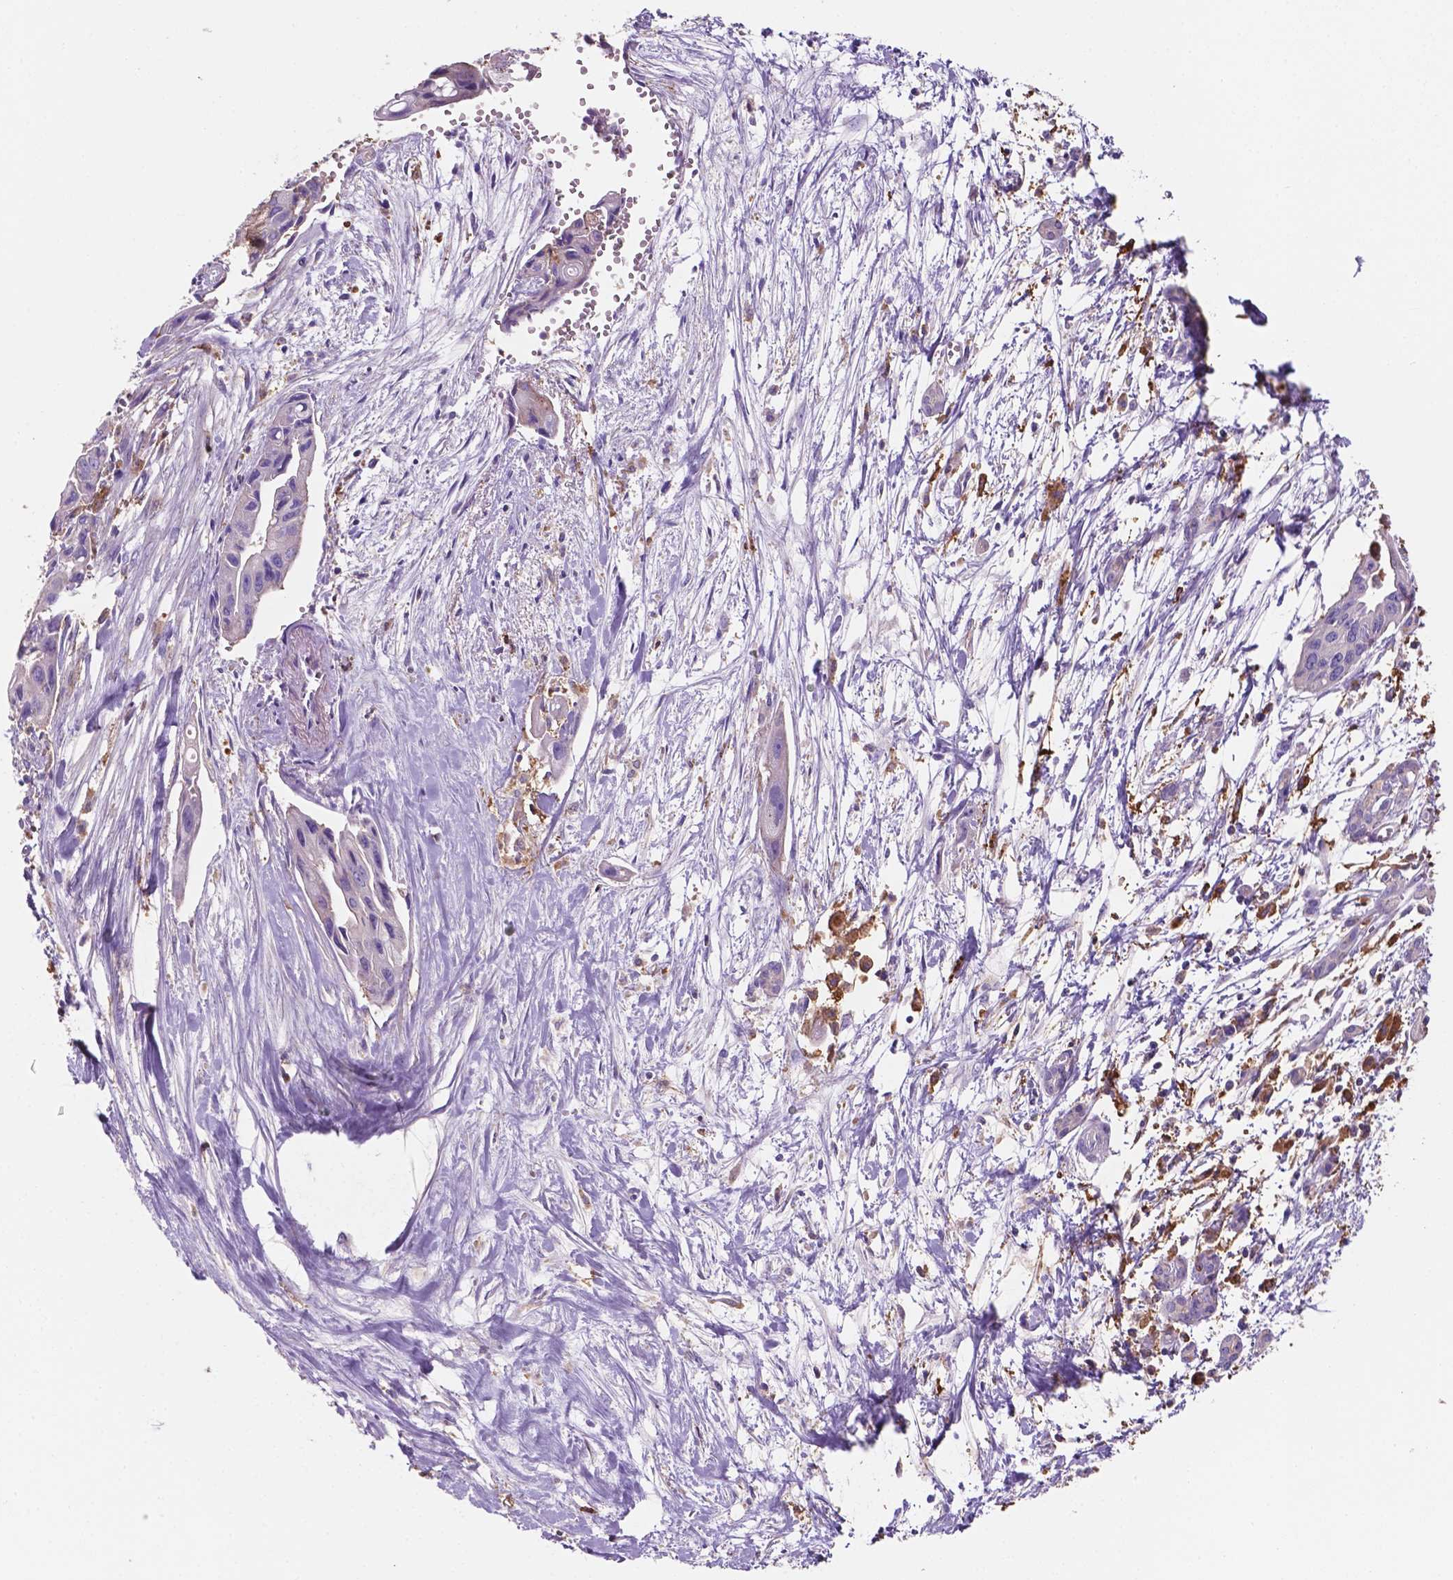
{"staining": {"intensity": "negative", "quantity": "none", "location": "none"}, "tissue": "pancreatic cancer", "cell_type": "Tumor cells", "image_type": "cancer", "snomed": [{"axis": "morphology", "description": "Adenocarcinoma, NOS"}, {"axis": "topography", "description": "Pancreas"}], "caption": "This histopathology image is of pancreatic cancer (adenocarcinoma) stained with immunohistochemistry (IHC) to label a protein in brown with the nuclei are counter-stained blue. There is no staining in tumor cells. (IHC, brightfield microscopy, high magnification).", "gene": "MKRN2OS", "patient": {"sex": "male", "age": 60}}